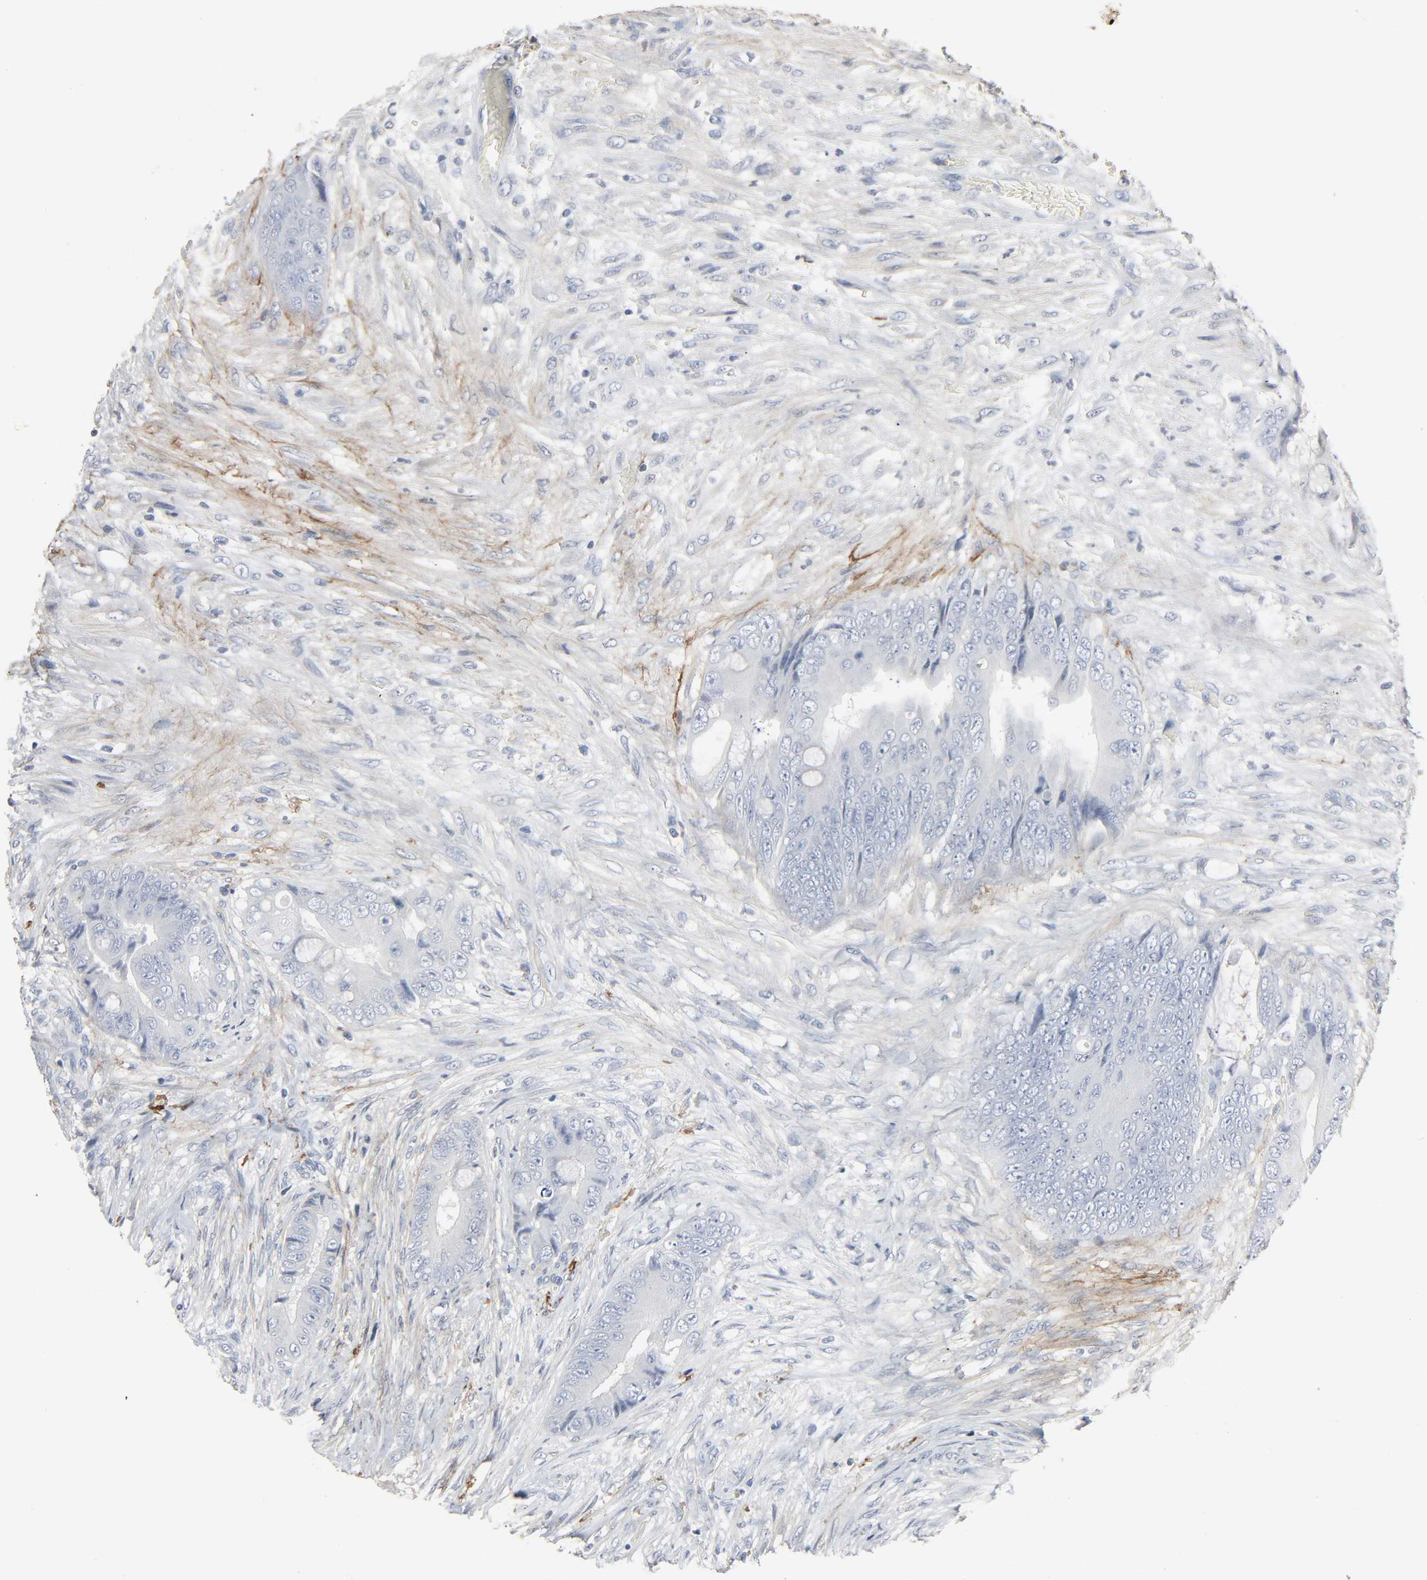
{"staining": {"intensity": "negative", "quantity": "none", "location": "none"}, "tissue": "colorectal cancer", "cell_type": "Tumor cells", "image_type": "cancer", "snomed": [{"axis": "morphology", "description": "Adenocarcinoma, NOS"}, {"axis": "topography", "description": "Rectum"}], "caption": "This micrograph is of adenocarcinoma (colorectal) stained with IHC to label a protein in brown with the nuclei are counter-stained blue. There is no positivity in tumor cells.", "gene": "FBLN5", "patient": {"sex": "female", "age": 77}}